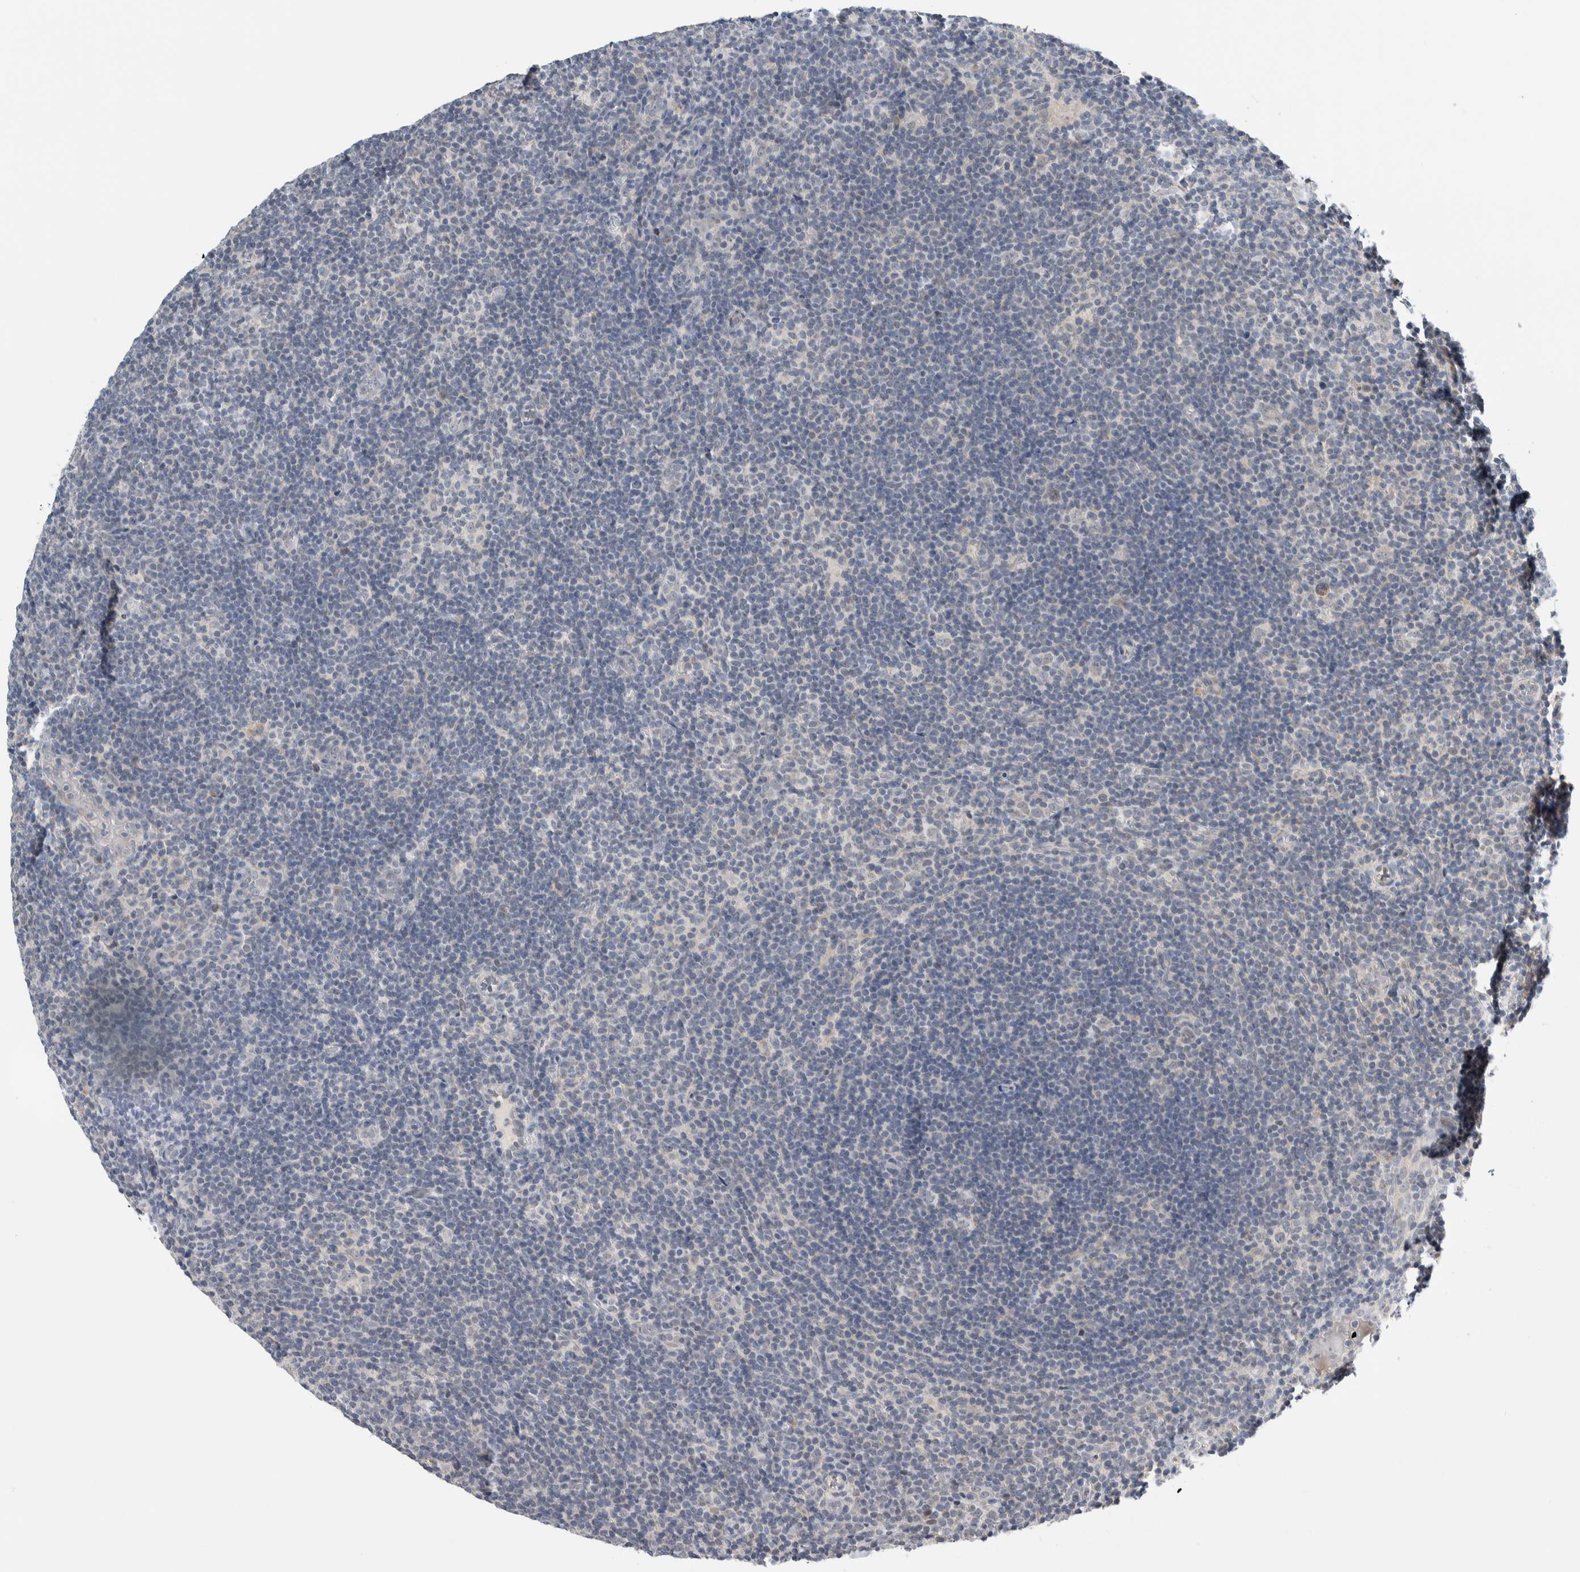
{"staining": {"intensity": "negative", "quantity": "none", "location": "none"}, "tissue": "lymphoma", "cell_type": "Tumor cells", "image_type": "cancer", "snomed": [{"axis": "morphology", "description": "Hodgkin's disease, NOS"}, {"axis": "topography", "description": "Lymph node"}], "caption": "DAB immunohistochemical staining of human lymphoma displays no significant positivity in tumor cells.", "gene": "SHPK", "patient": {"sex": "female", "age": 57}}